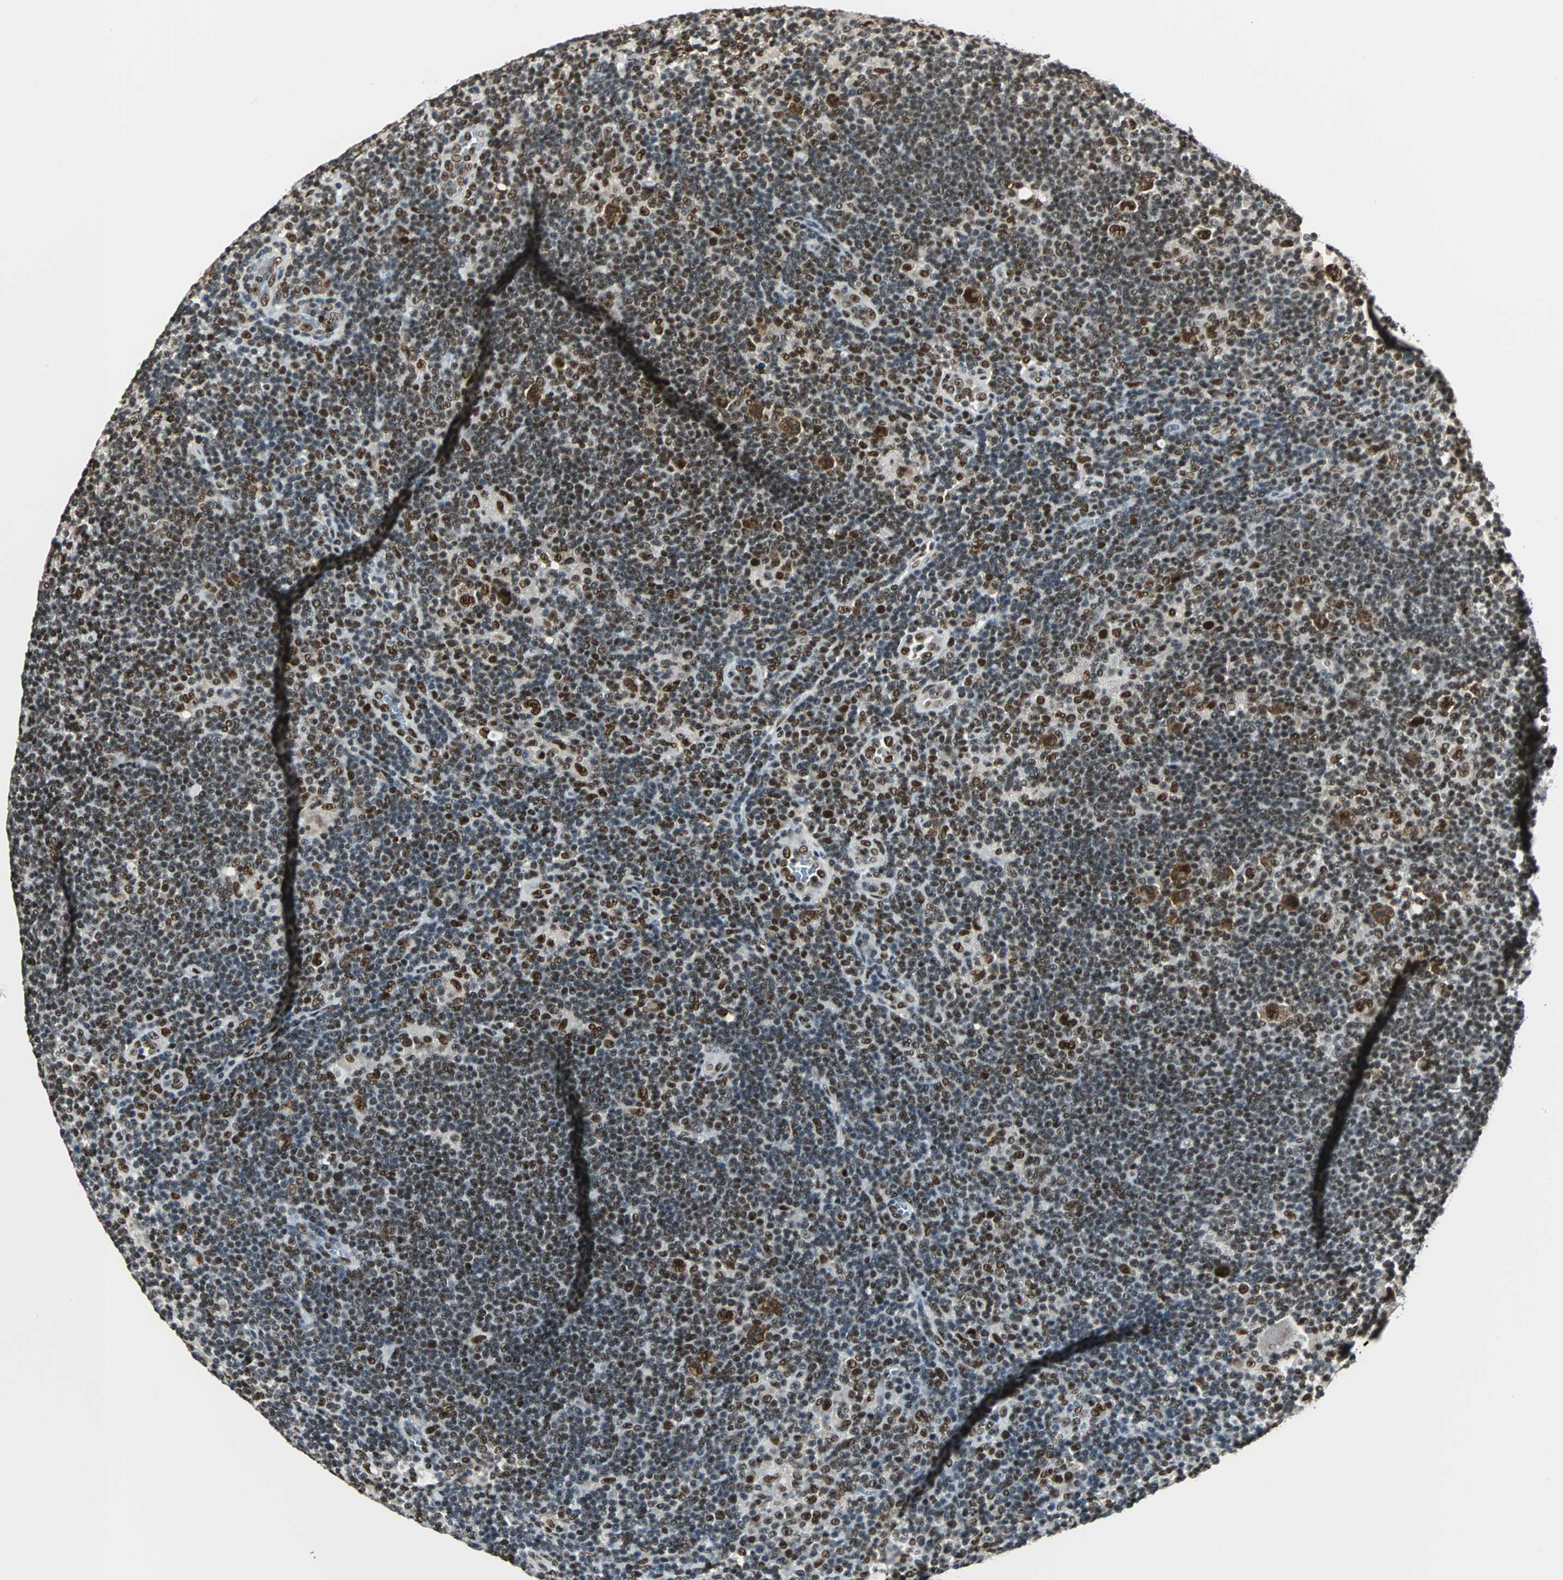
{"staining": {"intensity": "strong", "quantity": ">75%", "location": "nuclear"}, "tissue": "lymphoma", "cell_type": "Tumor cells", "image_type": "cancer", "snomed": [{"axis": "morphology", "description": "Hodgkin's disease, NOS"}, {"axis": "topography", "description": "Lymph node"}], "caption": "Protein staining of lymphoma tissue demonstrates strong nuclear positivity in approximately >75% of tumor cells.", "gene": "XRCC4", "patient": {"sex": "female", "age": 57}}